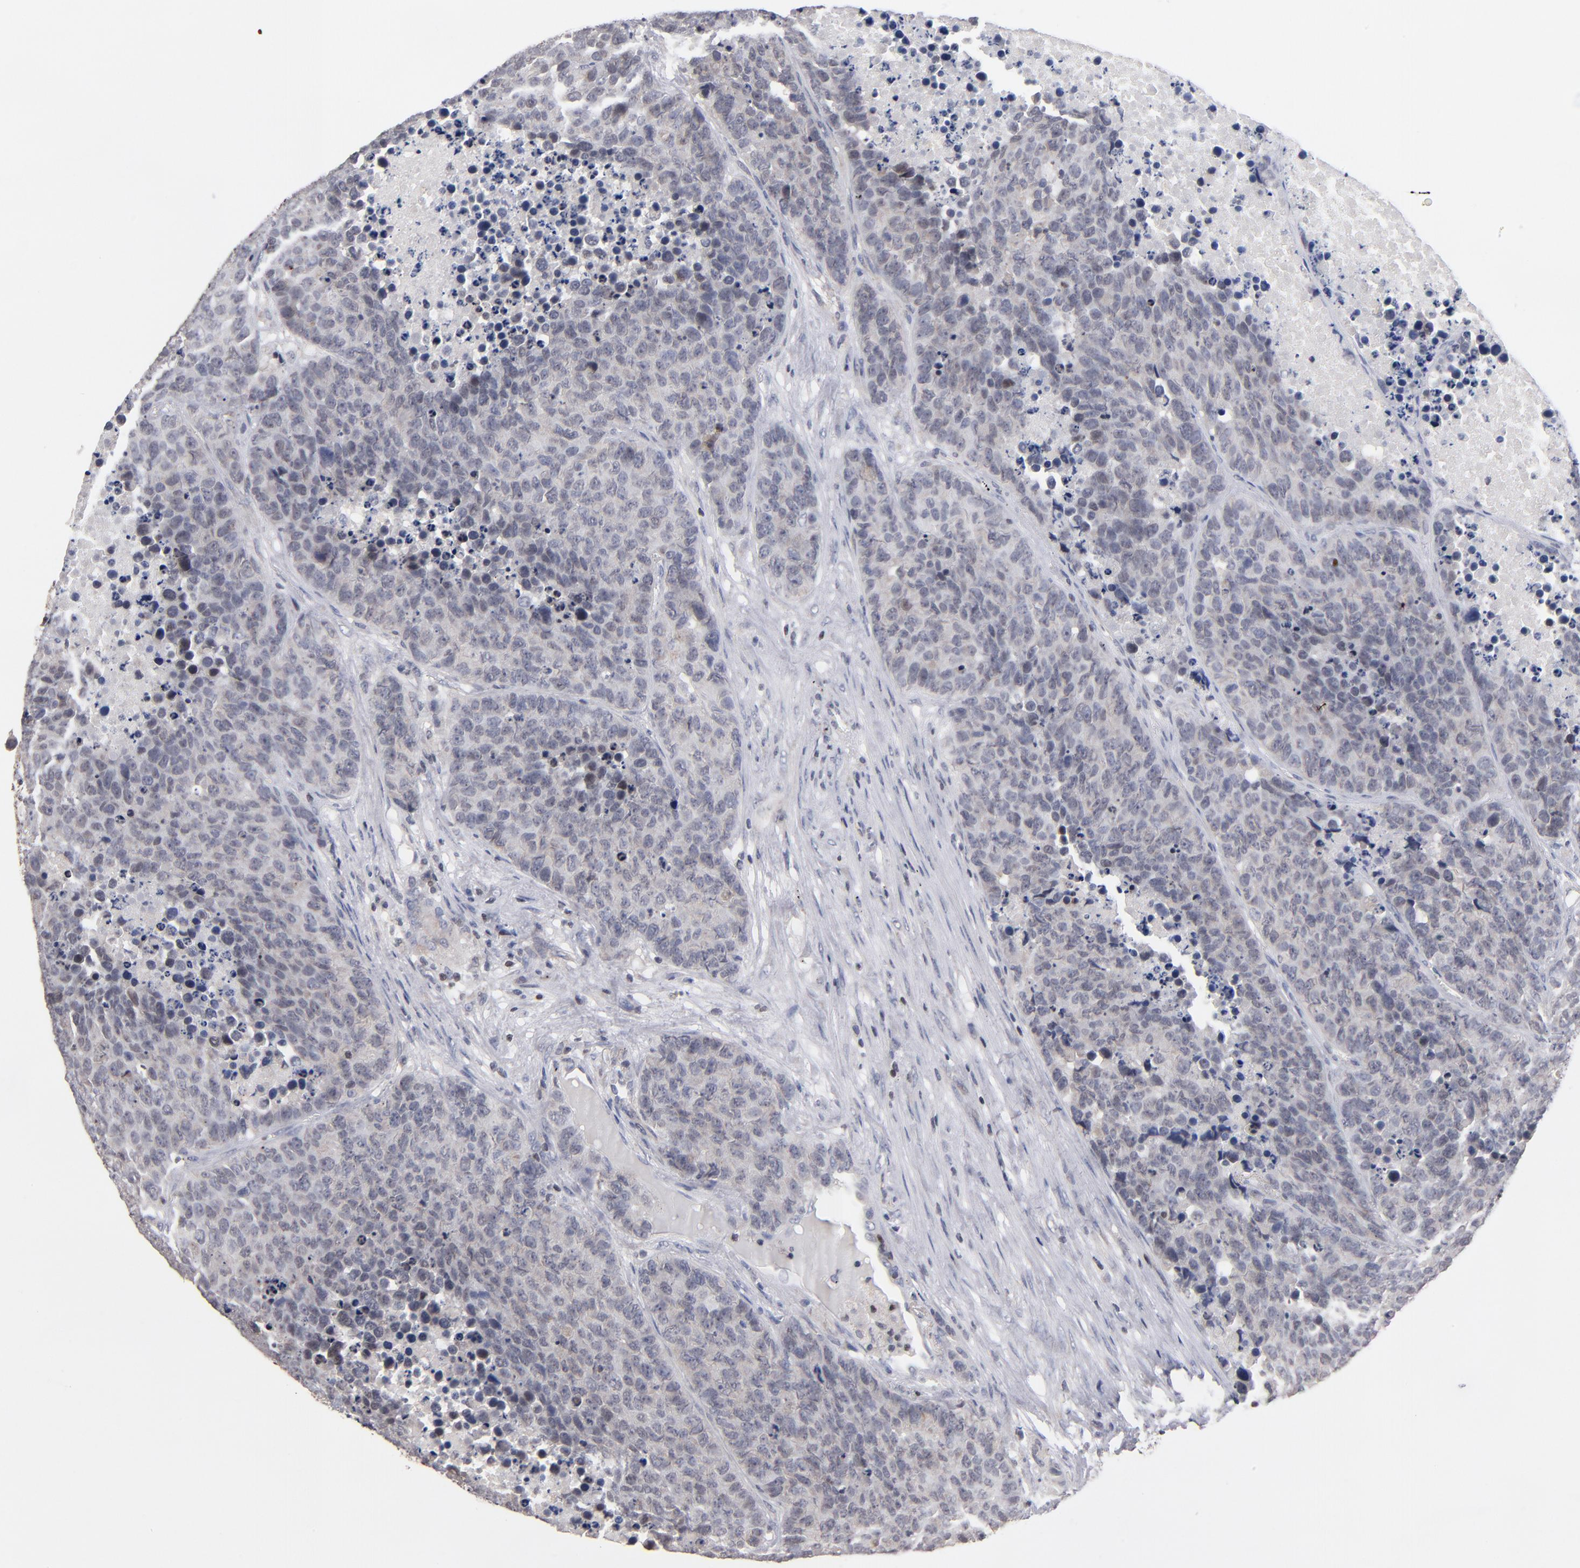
{"staining": {"intensity": "weak", "quantity": "25%-75%", "location": "nuclear"}, "tissue": "carcinoid", "cell_type": "Tumor cells", "image_type": "cancer", "snomed": [{"axis": "morphology", "description": "Carcinoid, malignant, NOS"}, {"axis": "topography", "description": "Lung"}], "caption": "This photomicrograph exhibits IHC staining of carcinoid (malignant), with low weak nuclear positivity in about 25%-75% of tumor cells.", "gene": "ODF2", "patient": {"sex": "male", "age": 60}}